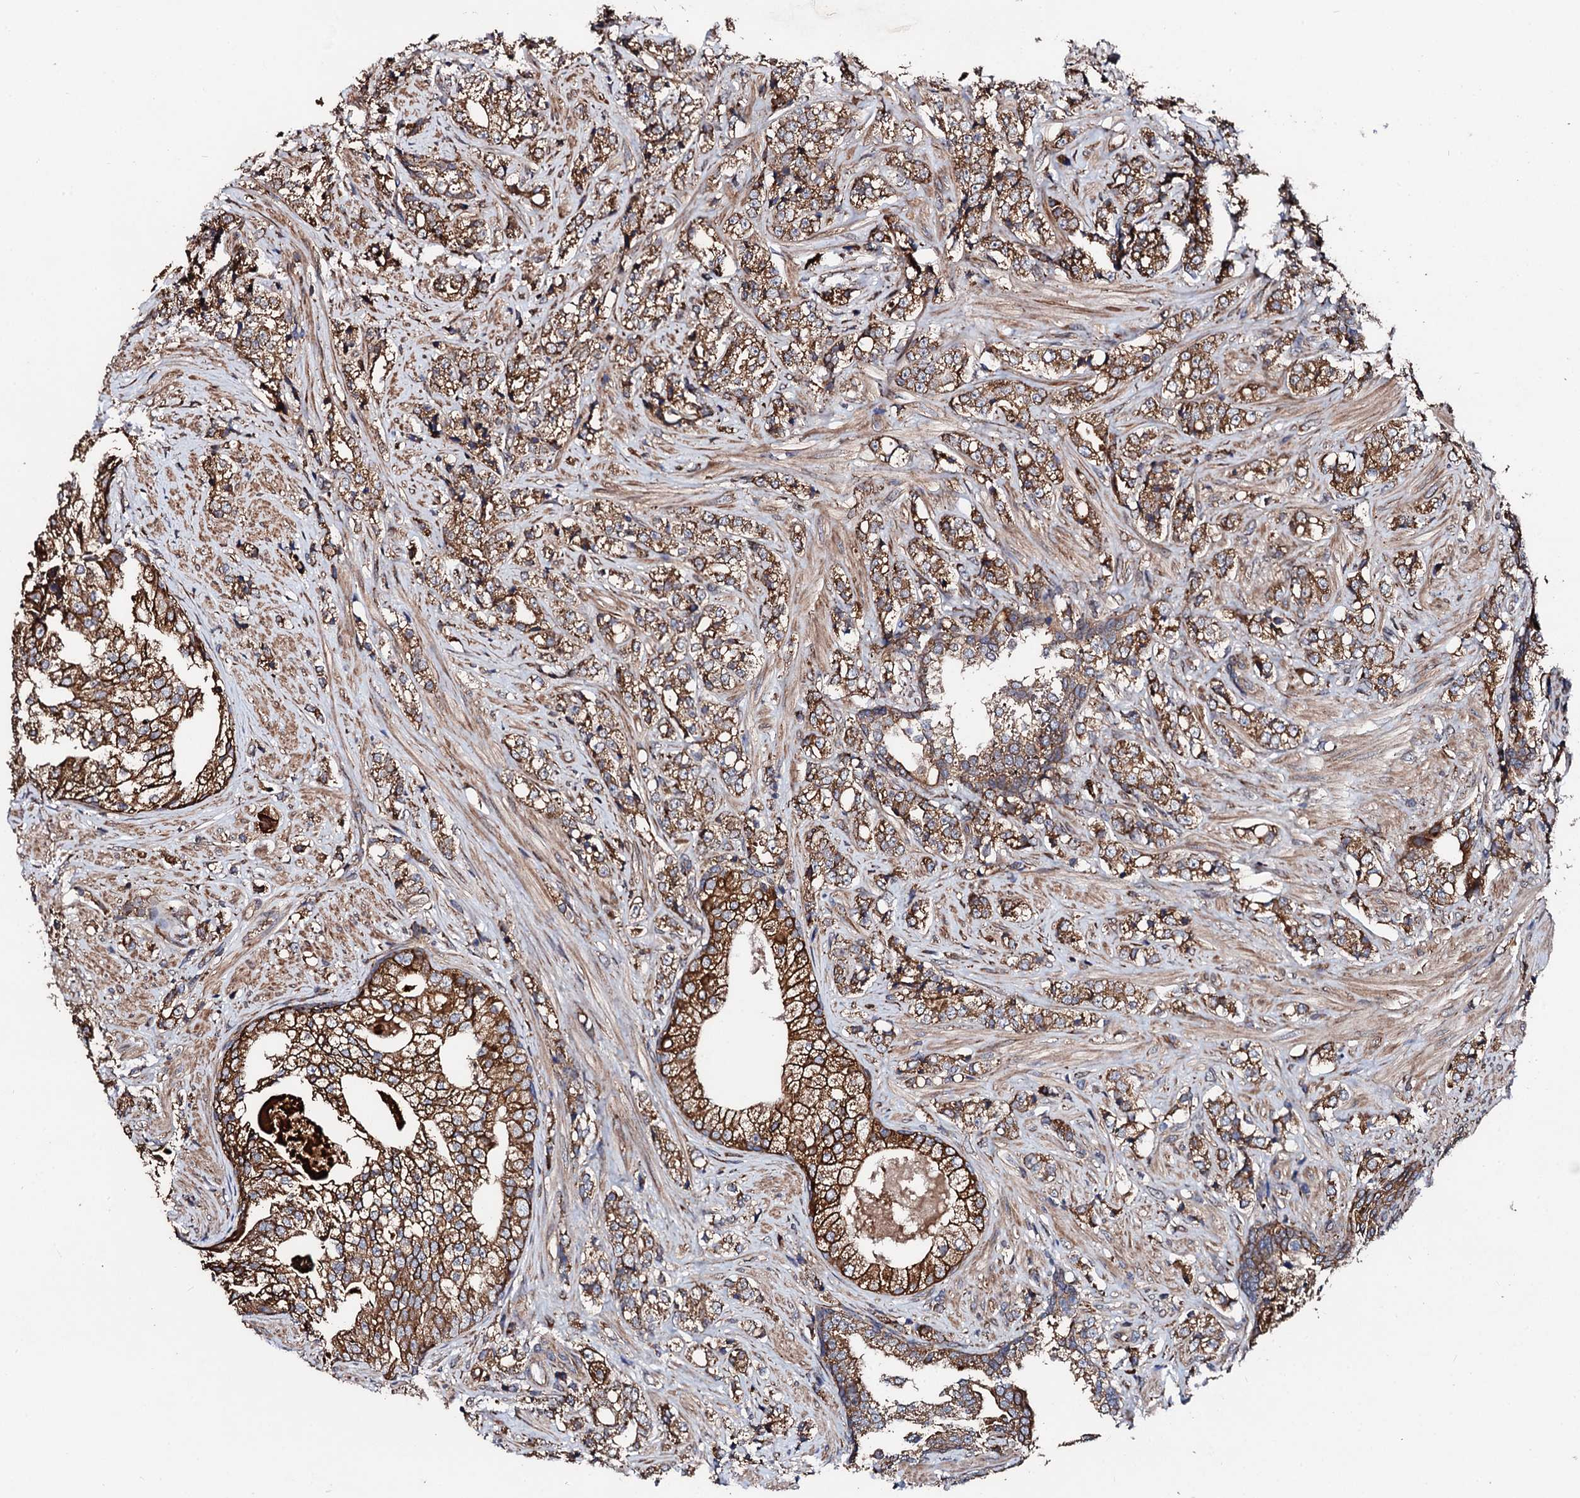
{"staining": {"intensity": "strong", "quantity": ">75%", "location": "cytoplasmic/membranous"}, "tissue": "prostate cancer", "cell_type": "Tumor cells", "image_type": "cancer", "snomed": [{"axis": "morphology", "description": "Adenocarcinoma, High grade"}, {"axis": "topography", "description": "Prostate"}], "caption": "Immunohistochemistry staining of high-grade adenocarcinoma (prostate), which exhibits high levels of strong cytoplasmic/membranous staining in about >75% of tumor cells indicating strong cytoplasmic/membranous protein expression. The staining was performed using DAB (brown) for protein detection and nuclei were counterstained in hematoxylin (blue).", "gene": "CKAP5", "patient": {"sex": "male", "age": 69}}